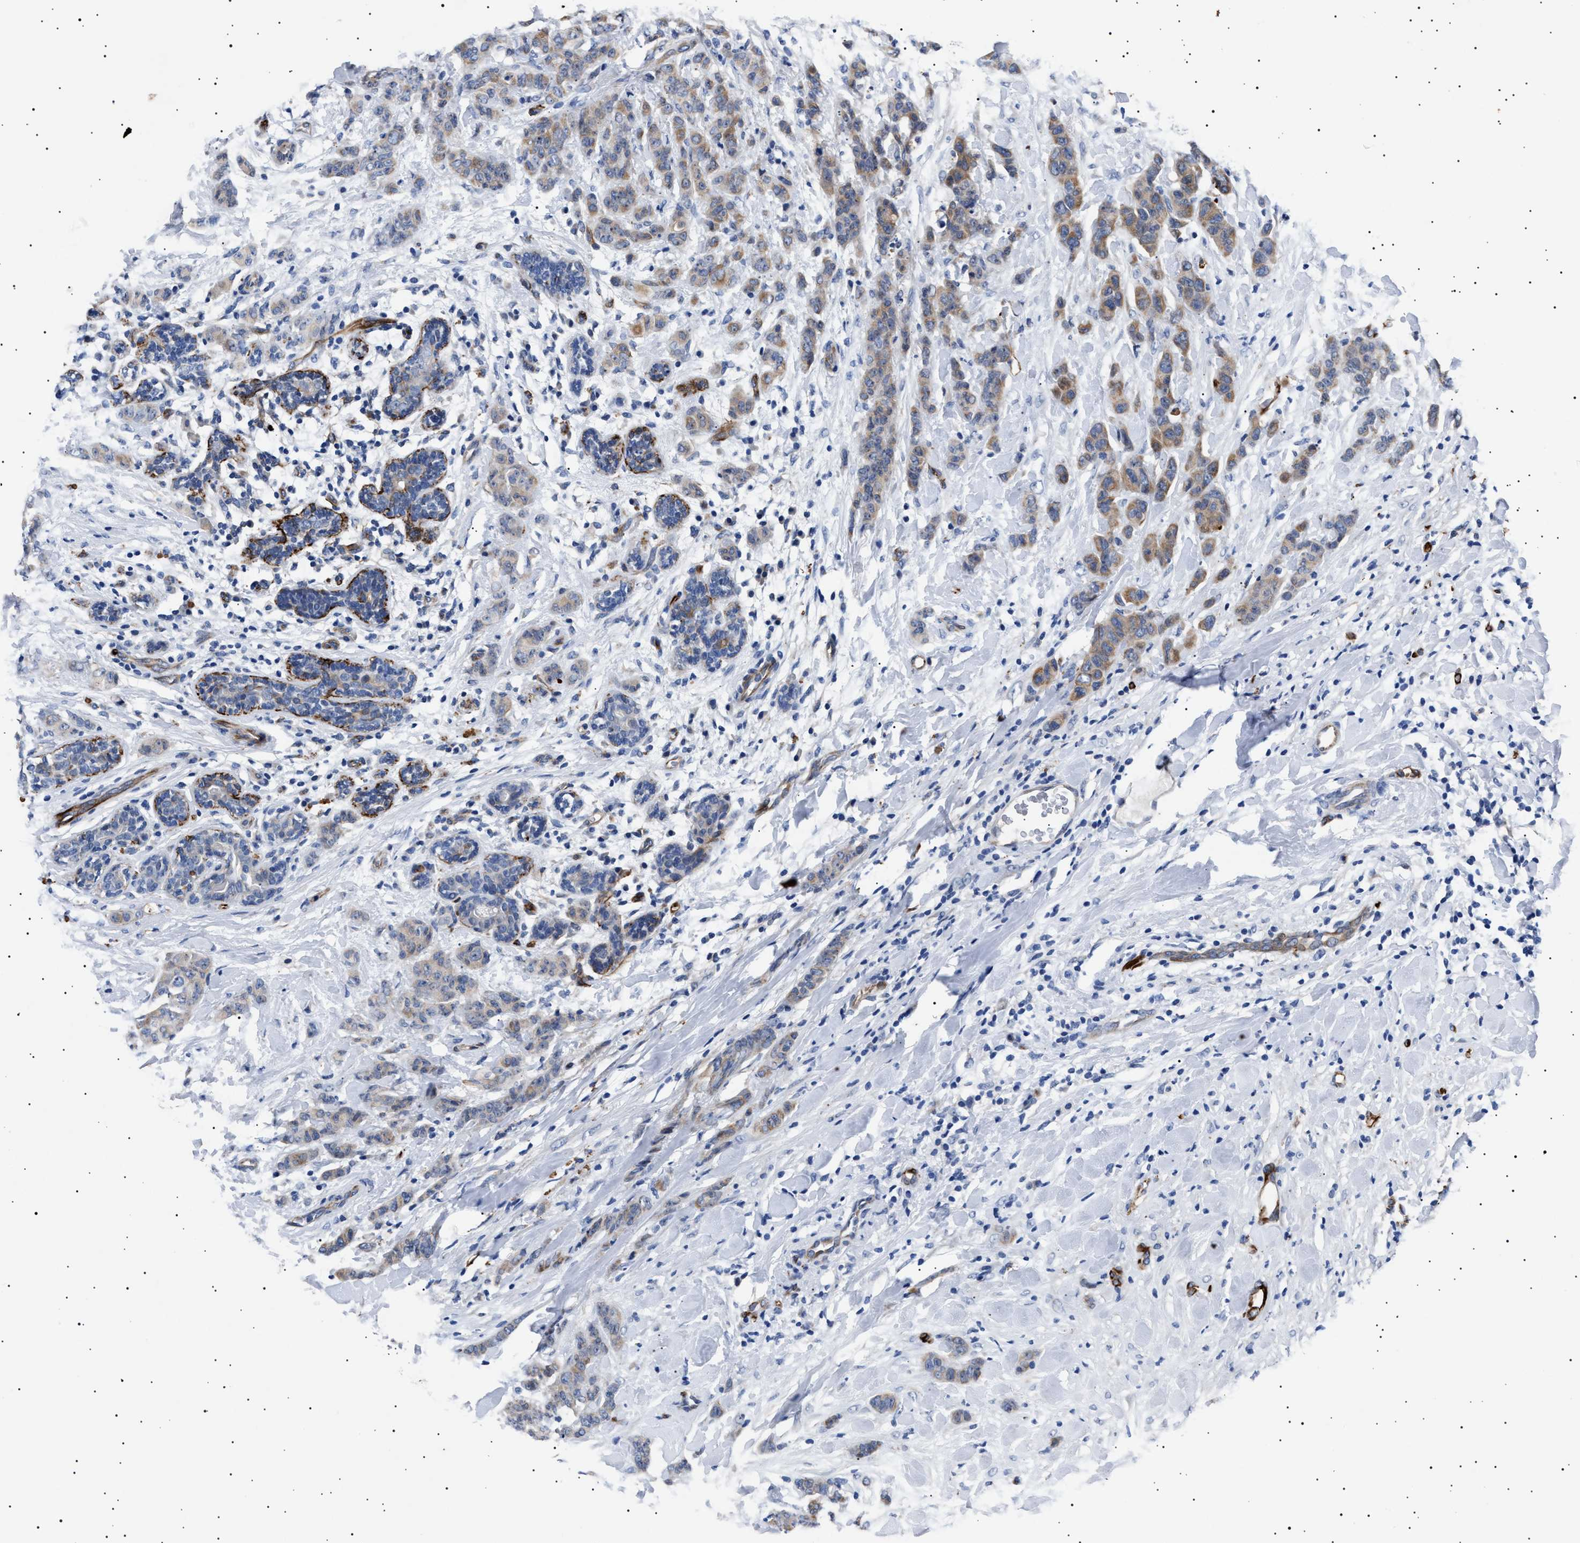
{"staining": {"intensity": "moderate", "quantity": ">75%", "location": "cytoplasmic/membranous"}, "tissue": "breast cancer", "cell_type": "Tumor cells", "image_type": "cancer", "snomed": [{"axis": "morphology", "description": "Normal tissue, NOS"}, {"axis": "morphology", "description": "Duct carcinoma"}, {"axis": "topography", "description": "Breast"}], "caption": "Brown immunohistochemical staining in human invasive ductal carcinoma (breast) displays moderate cytoplasmic/membranous expression in about >75% of tumor cells. The protein is shown in brown color, while the nuclei are stained blue.", "gene": "OLFML2A", "patient": {"sex": "female", "age": 40}}